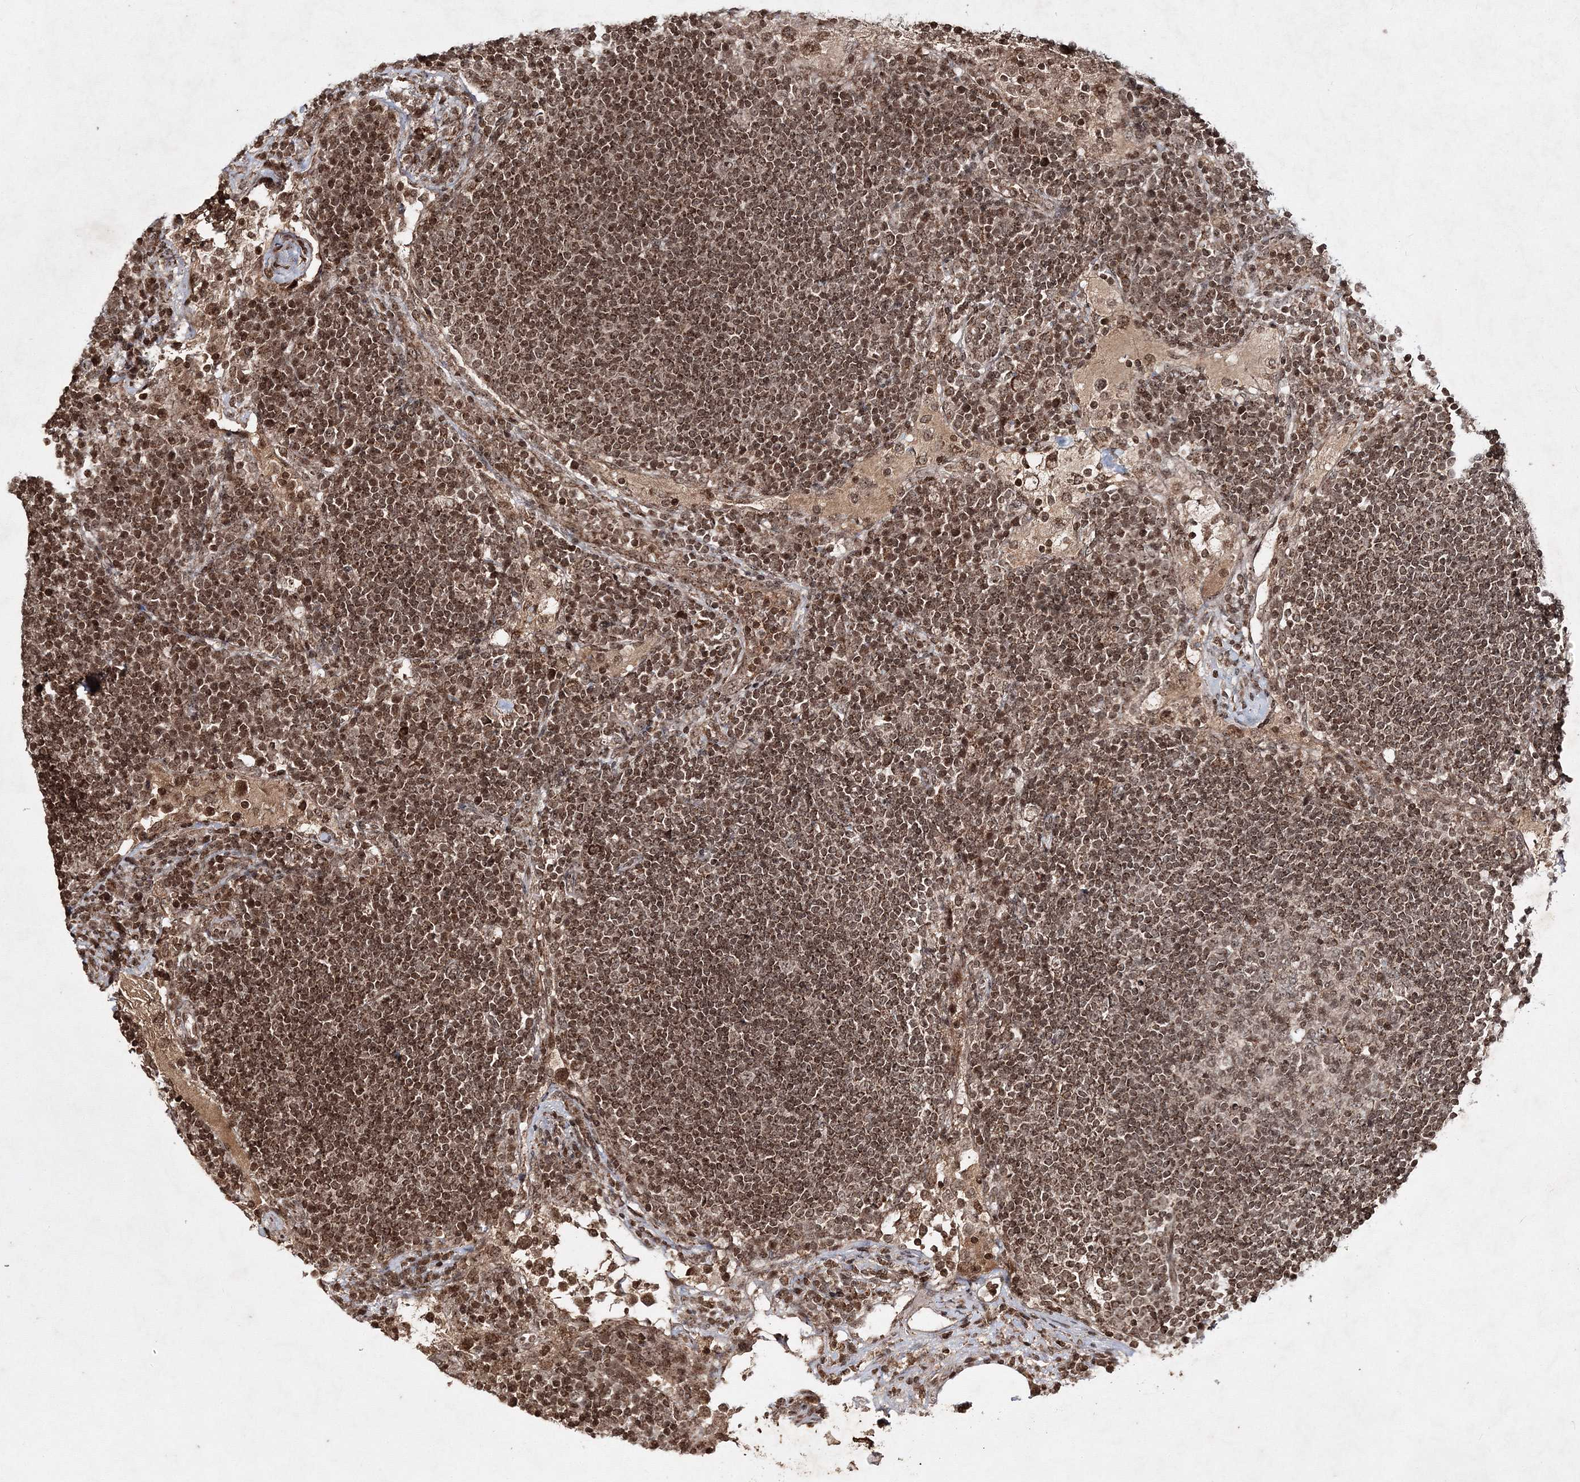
{"staining": {"intensity": "moderate", "quantity": ">75%", "location": "nuclear"}, "tissue": "lymph node", "cell_type": "Germinal center cells", "image_type": "normal", "snomed": [{"axis": "morphology", "description": "Normal tissue, NOS"}, {"axis": "topography", "description": "Lymph node"}], "caption": "Immunohistochemical staining of benign human lymph node reveals moderate nuclear protein staining in about >75% of germinal center cells.", "gene": "CARM1", "patient": {"sex": "female", "age": 53}}